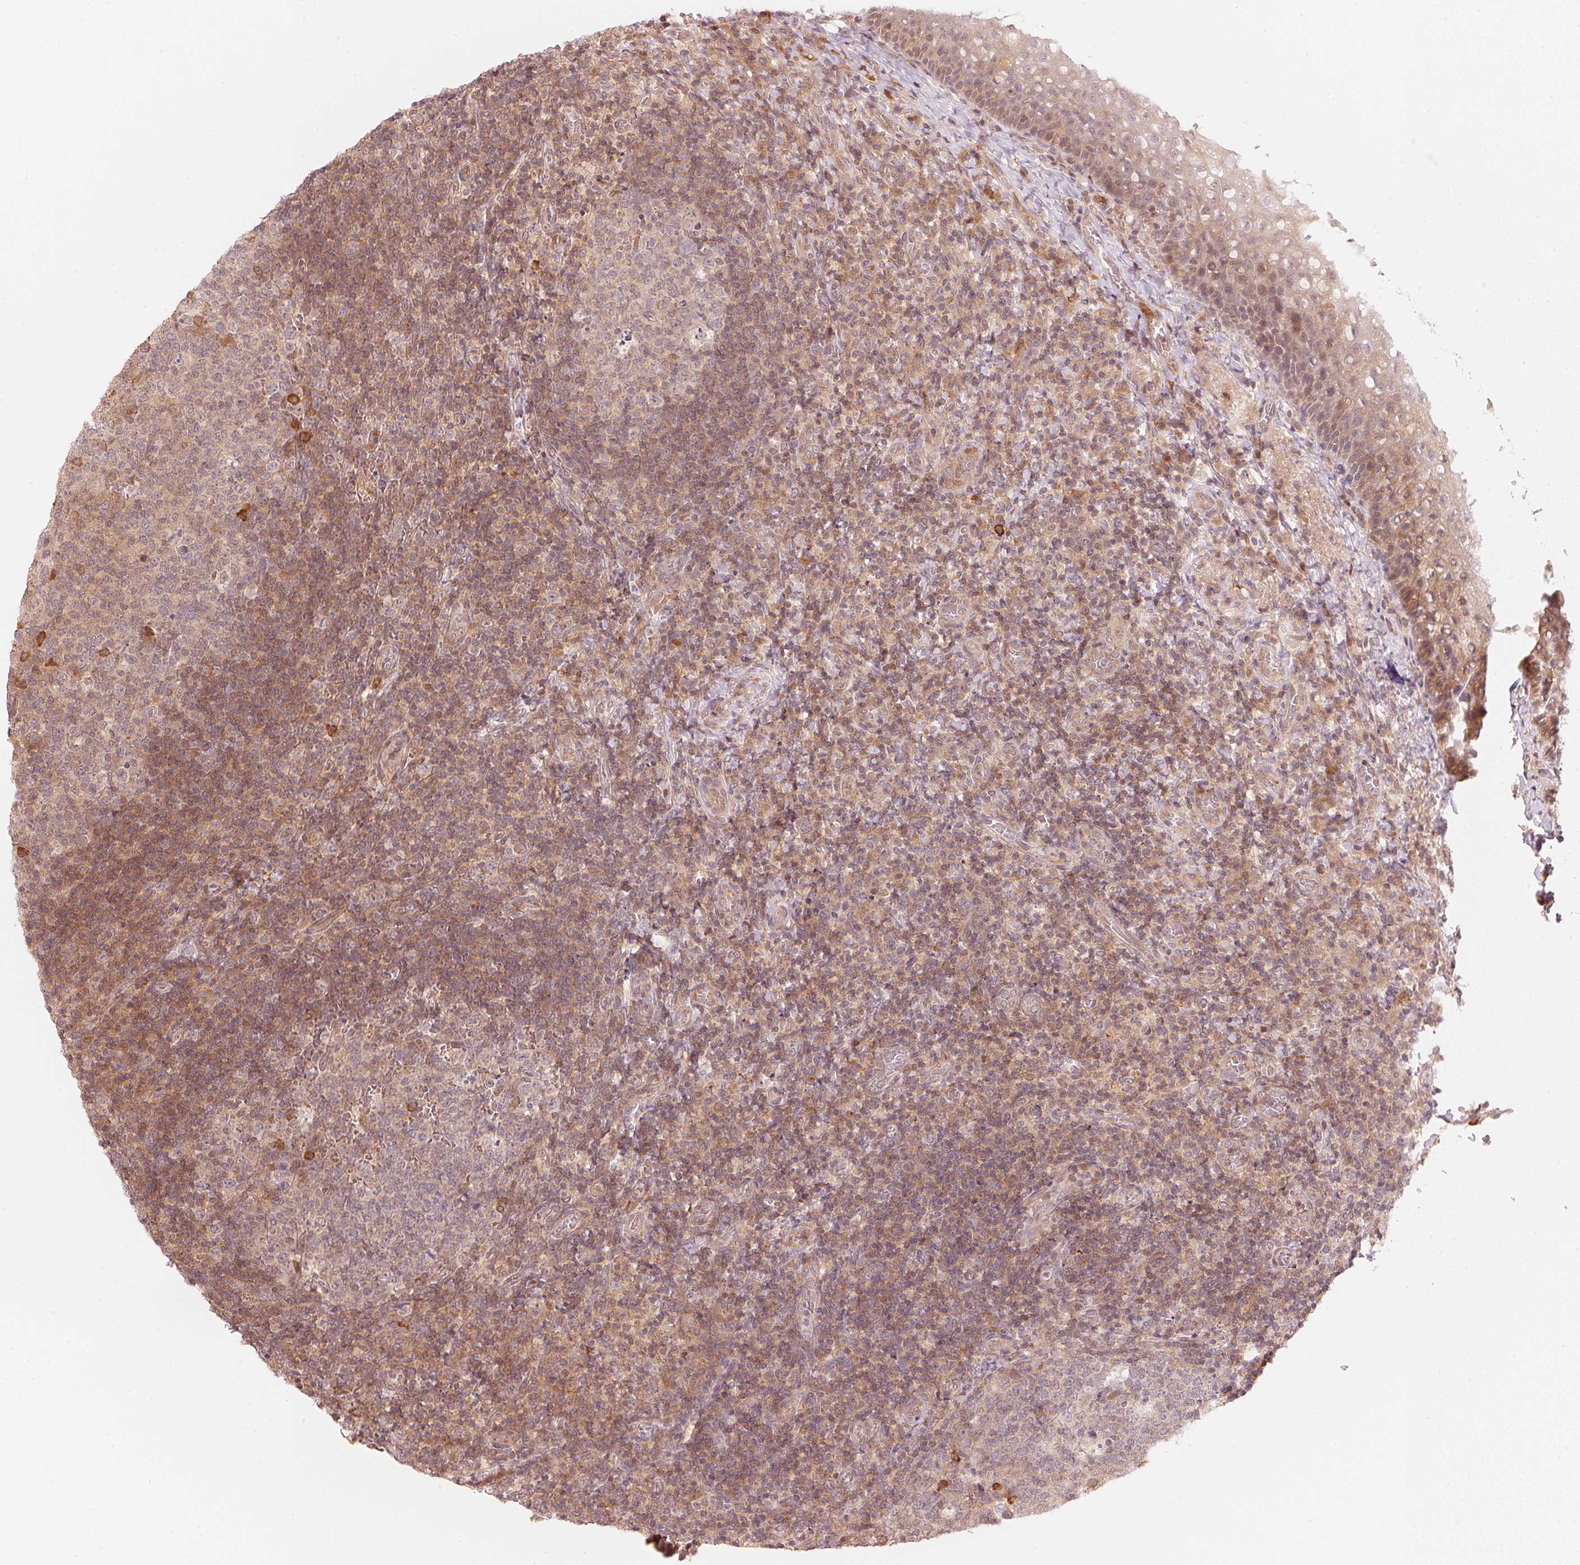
{"staining": {"intensity": "moderate", "quantity": "<25%", "location": "cytoplasmic/membranous"}, "tissue": "tonsil", "cell_type": "Germinal center cells", "image_type": "normal", "snomed": [{"axis": "morphology", "description": "Normal tissue, NOS"}, {"axis": "topography", "description": "Tonsil"}], "caption": "Protein expression analysis of benign human tonsil reveals moderate cytoplasmic/membranous expression in about <25% of germinal center cells.", "gene": "PRKN", "patient": {"sex": "male", "age": 17}}